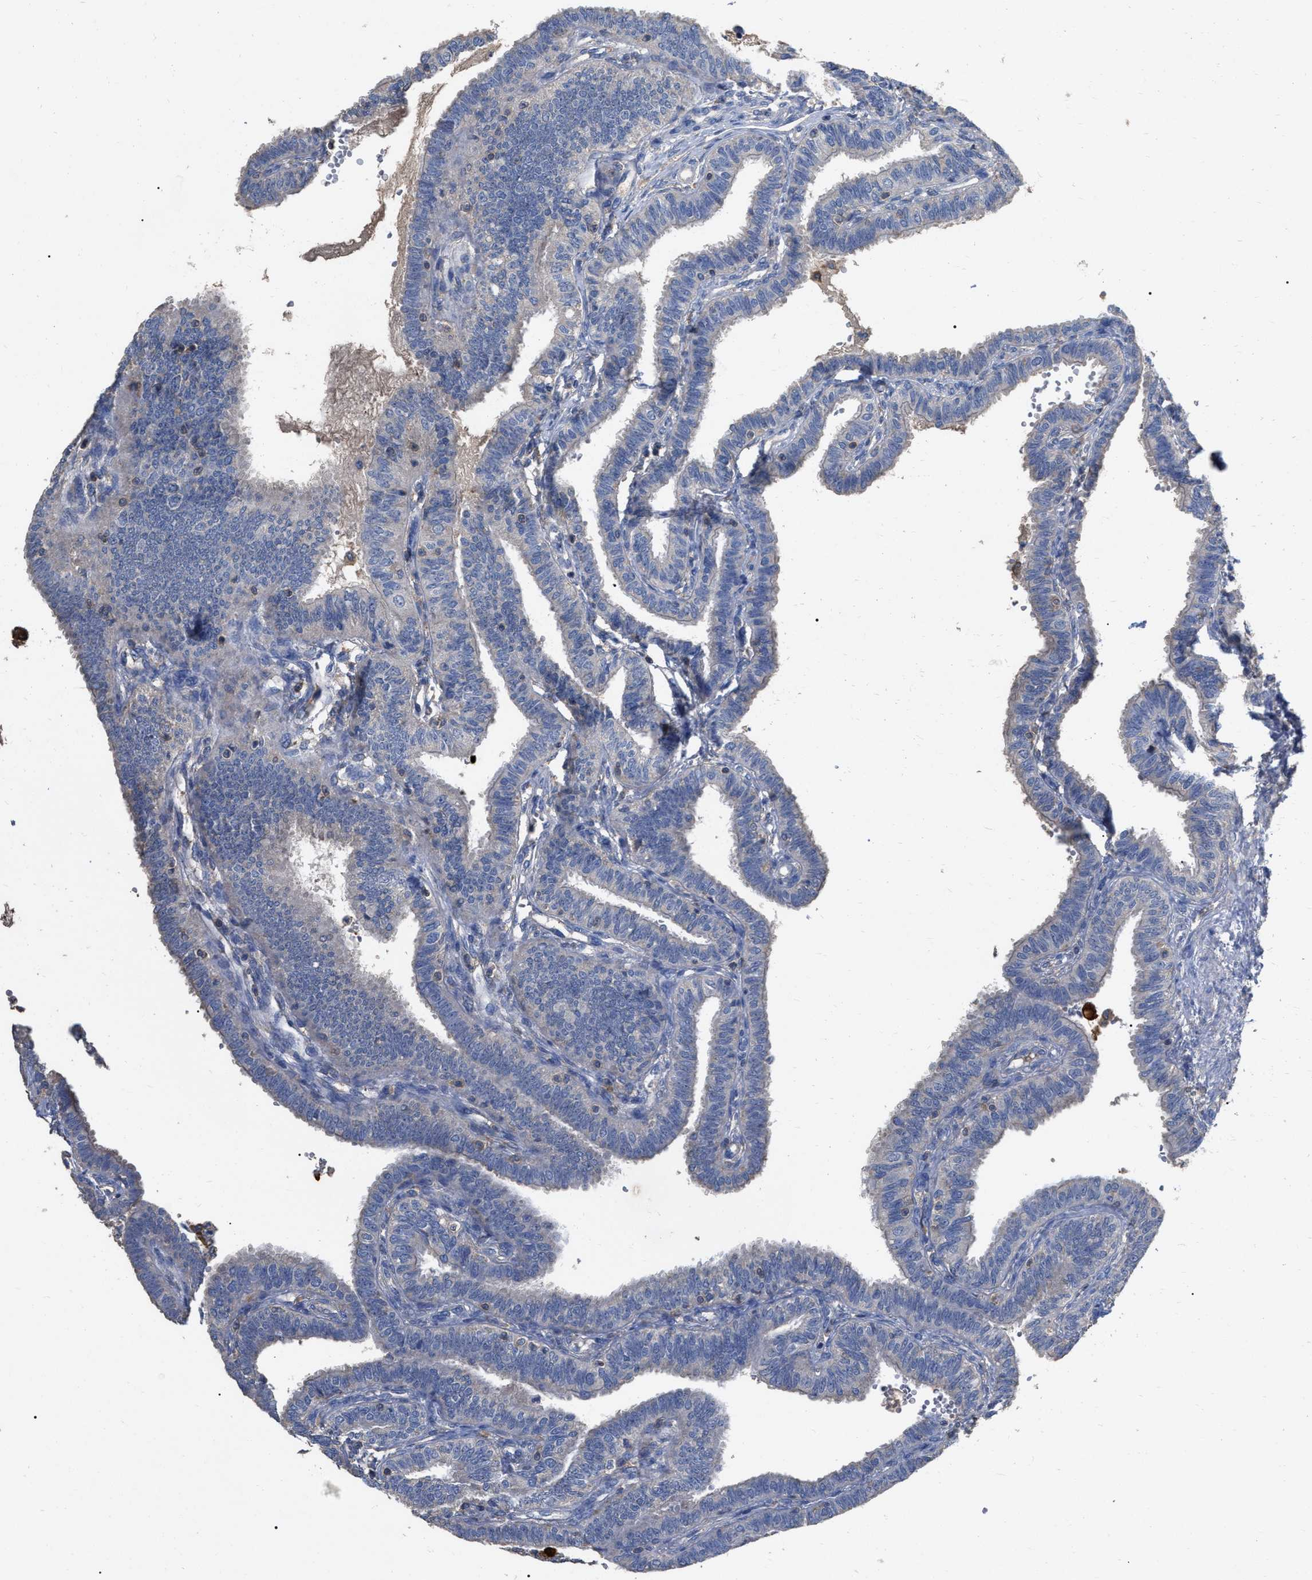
{"staining": {"intensity": "negative", "quantity": "none", "location": "none"}, "tissue": "fallopian tube", "cell_type": "Glandular cells", "image_type": "normal", "snomed": [{"axis": "morphology", "description": "Normal tissue, NOS"}, {"axis": "topography", "description": "Fallopian tube"}, {"axis": "topography", "description": "Placenta"}], "caption": "This is a photomicrograph of immunohistochemistry staining of unremarkable fallopian tube, which shows no positivity in glandular cells.", "gene": "GPR179", "patient": {"sex": "female", "age": 34}}